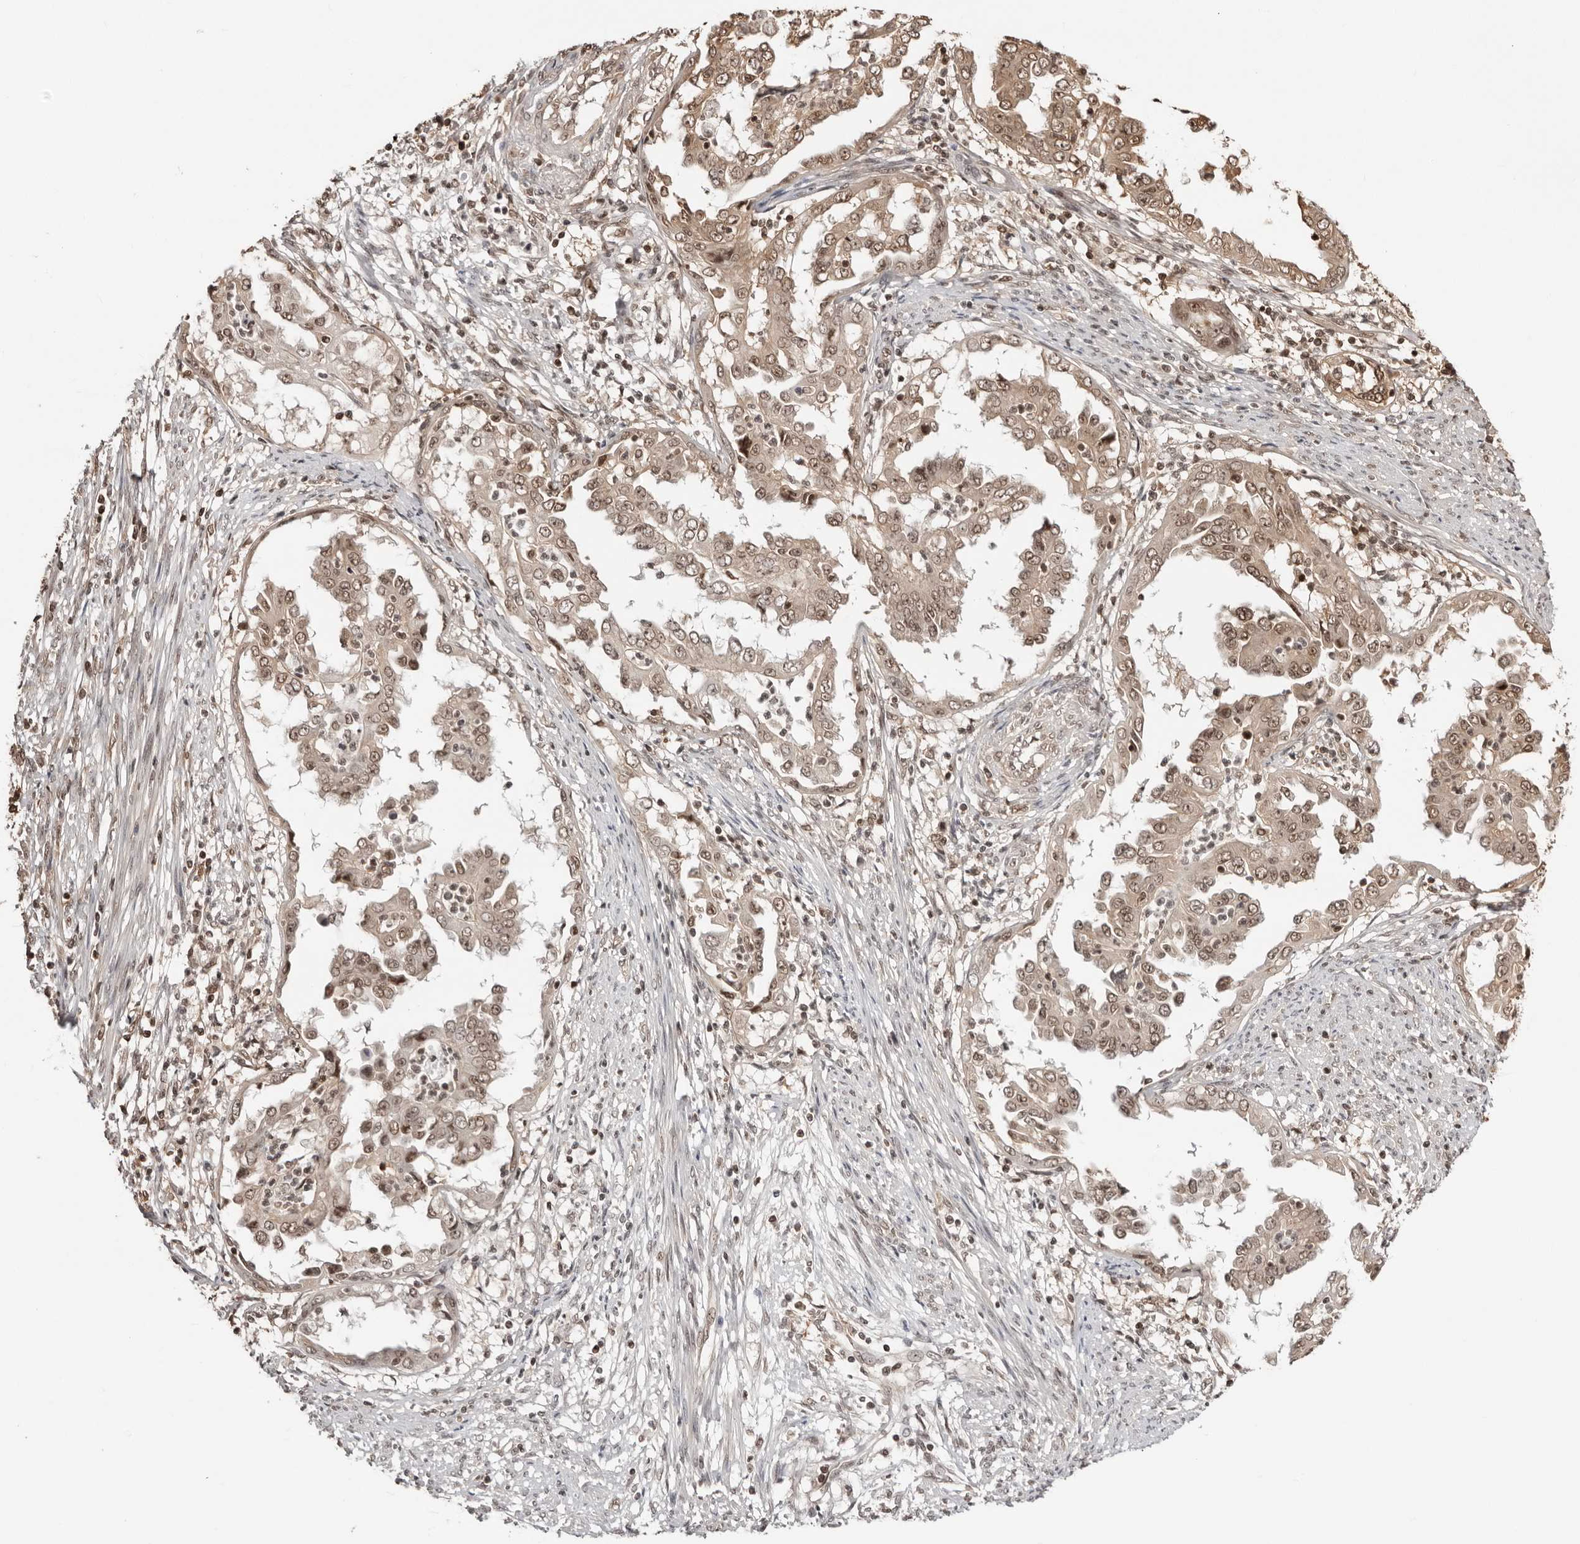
{"staining": {"intensity": "moderate", "quantity": "25%-75%", "location": "cytoplasmic/membranous,nuclear"}, "tissue": "endometrial cancer", "cell_type": "Tumor cells", "image_type": "cancer", "snomed": [{"axis": "morphology", "description": "Adenocarcinoma, NOS"}, {"axis": "topography", "description": "Endometrium"}], "caption": "A high-resolution micrograph shows immunohistochemistry (IHC) staining of endometrial cancer, which demonstrates moderate cytoplasmic/membranous and nuclear expression in about 25%-75% of tumor cells. Immunohistochemistry (ihc) stains the protein of interest in brown and the nuclei are stained blue.", "gene": "SDE2", "patient": {"sex": "female", "age": 85}}